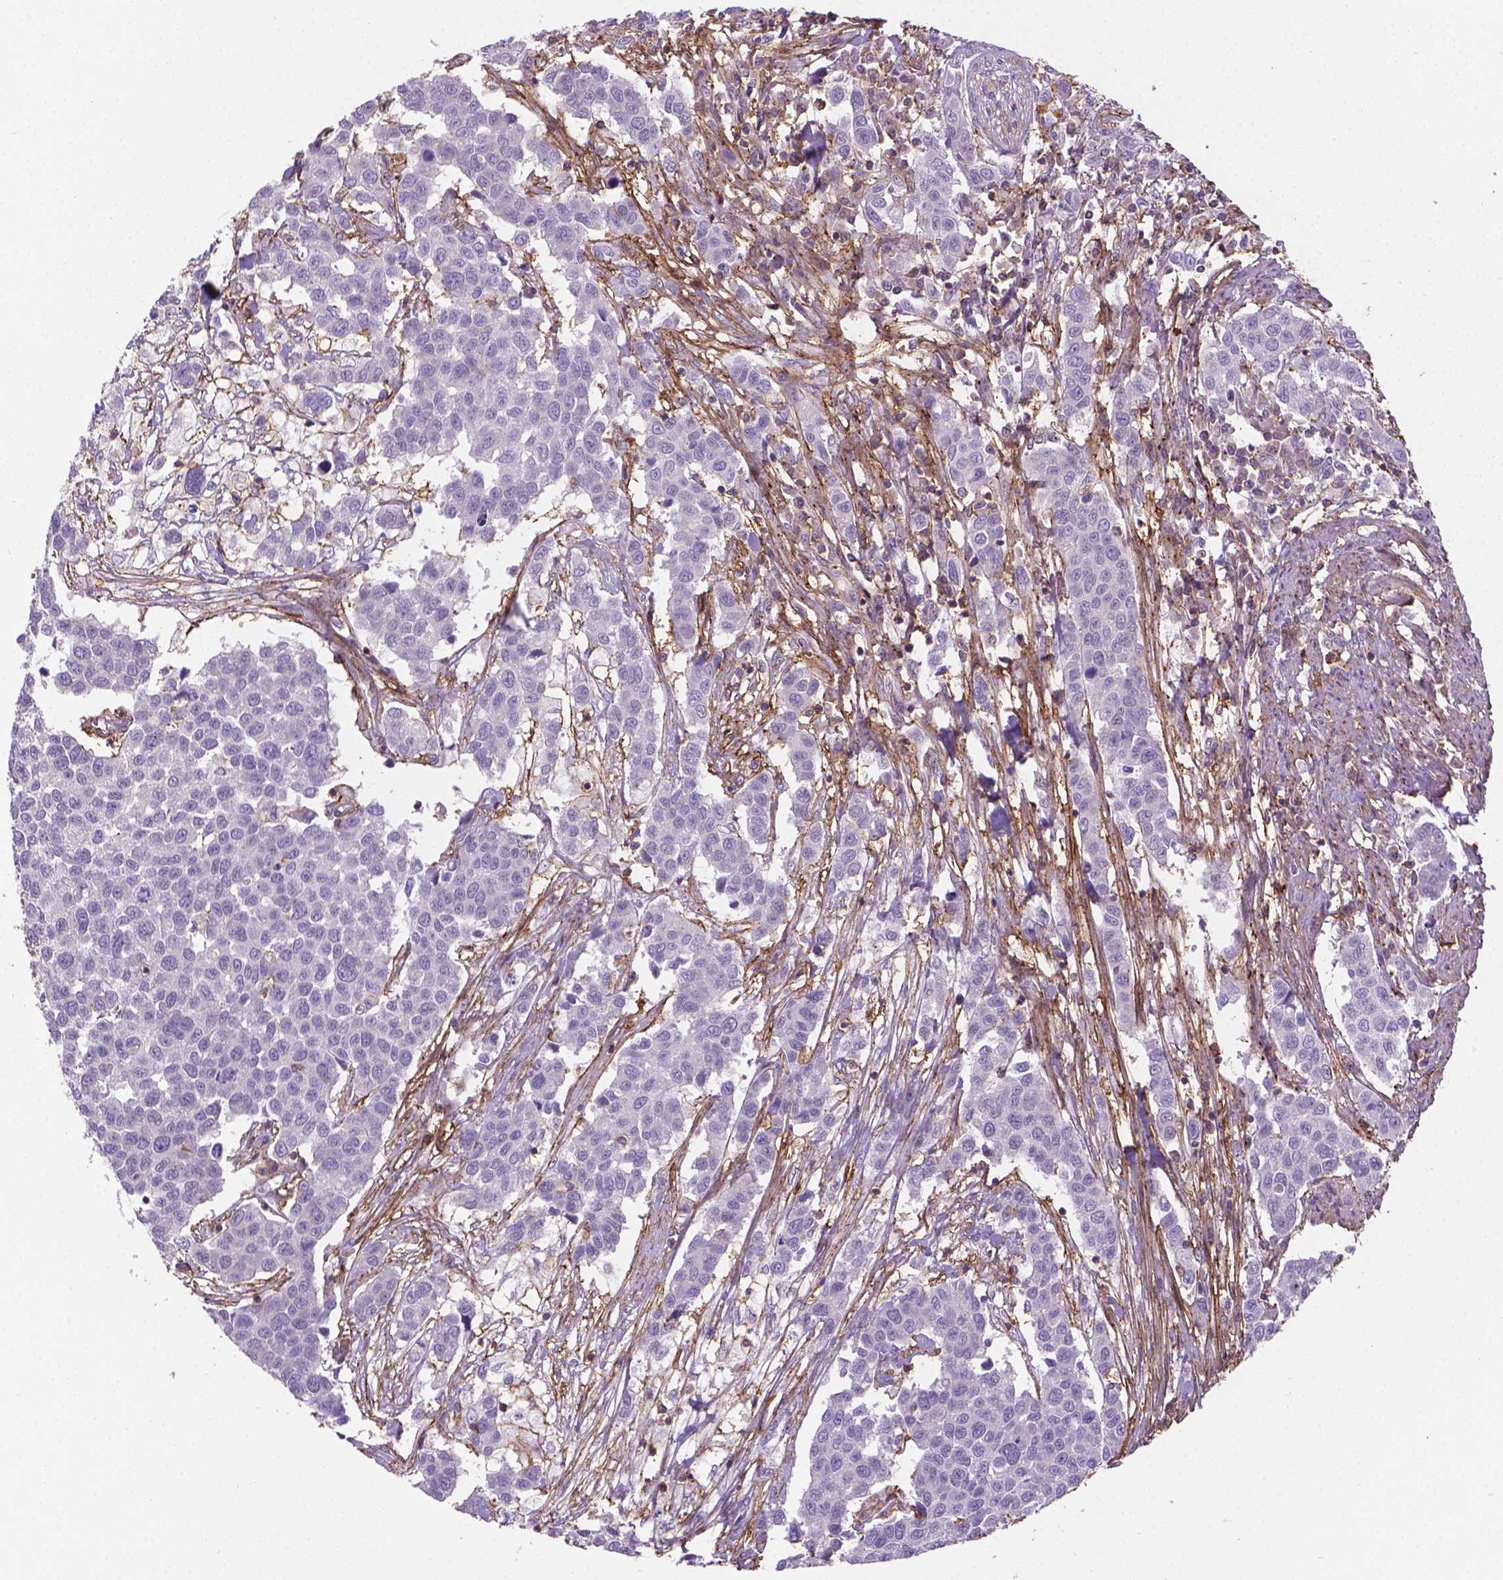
{"staining": {"intensity": "negative", "quantity": "none", "location": "none"}, "tissue": "urothelial cancer", "cell_type": "Tumor cells", "image_type": "cancer", "snomed": [{"axis": "morphology", "description": "Urothelial carcinoma, High grade"}, {"axis": "topography", "description": "Urinary bladder"}], "caption": "Image shows no protein staining in tumor cells of urothelial cancer tissue.", "gene": "ACAD10", "patient": {"sex": "female", "age": 58}}